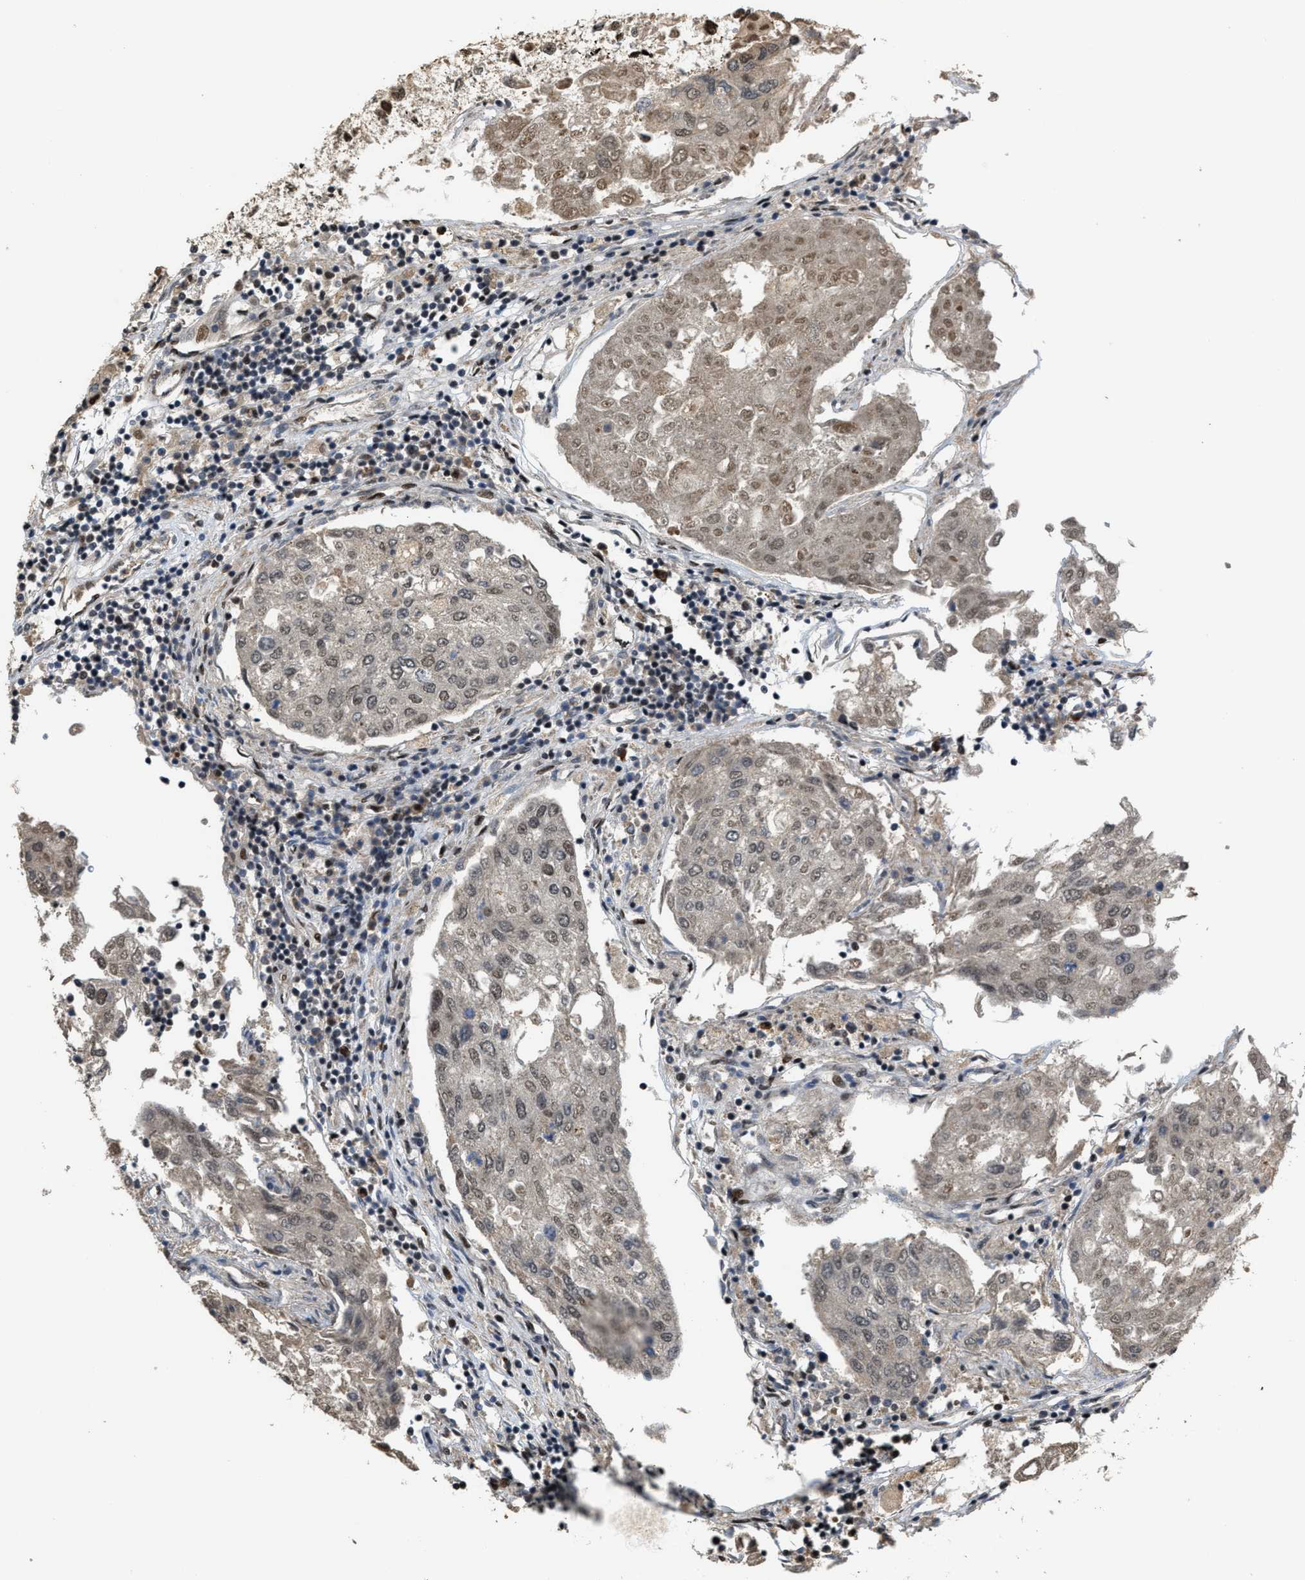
{"staining": {"intensity": "weak", "quantity": "<25%", "location": "nuclear"}, "tissue": "urothelial cancer", "cell_type": "Tumor cells", "image_type": "cancer", "snomed": [{"axis": "morphology", "description": "Urothelial carcinoma, High grade"}, {"axis": "topography", "description": "Lymph node"}, {"axis": "topography", "description": "Urinary bladder"}], "caption": "The IHC photomicrograph has no significant expression in tumor cells of urothelial cancer tissue.", "gene": "SERTAD2", "patient": {"sex": "male", "age": 51}}